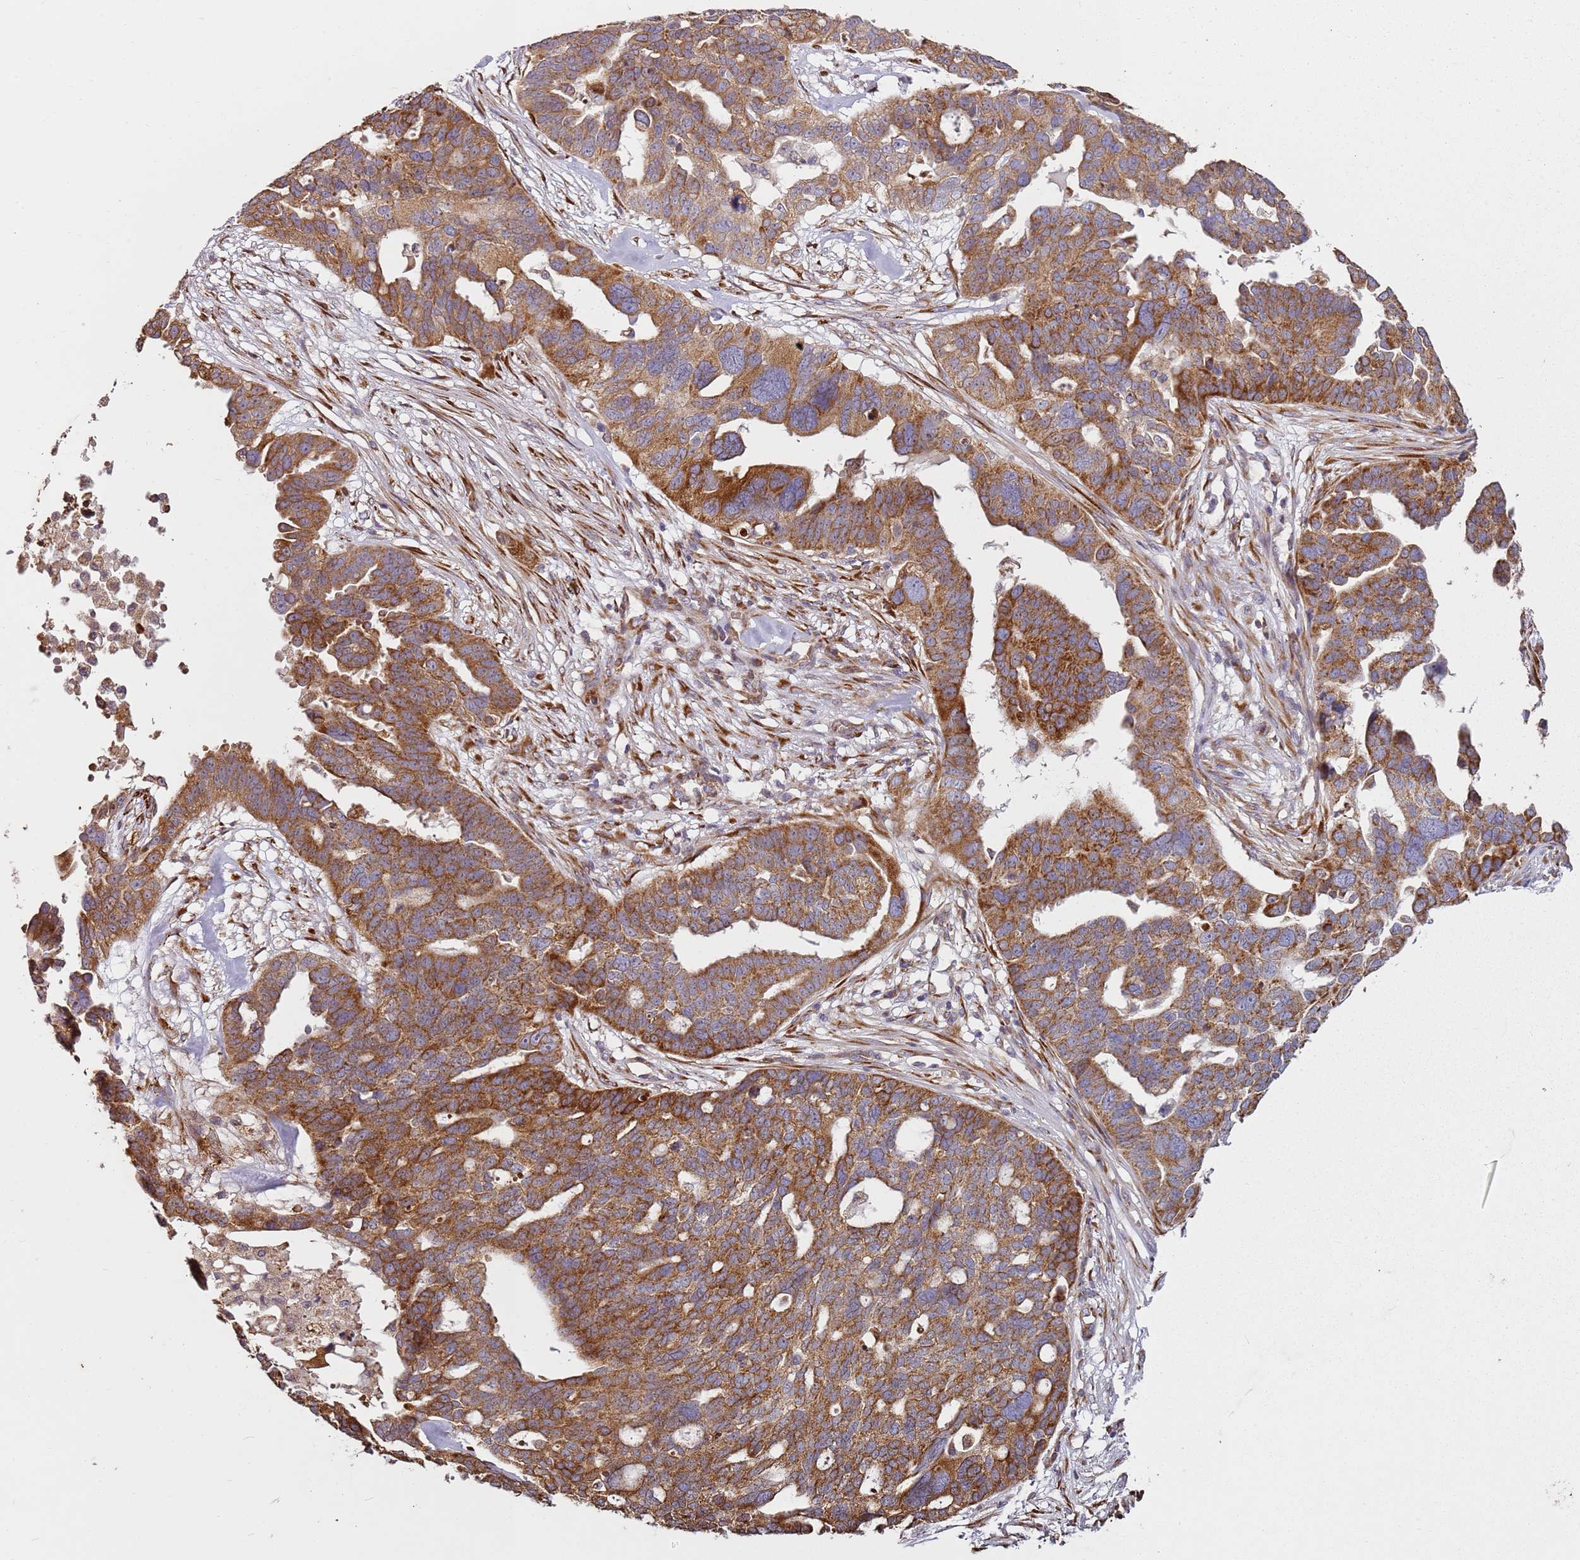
{"staining": {"intensity": "moderate", "quantity": ">75%", "location": "cytoplasmic/membranous"}, "tissue": "ovarian cancer", "cell_type": "Tumor cells", "image_type": "cancer", "snomed": [{"axis": "morphology", "description": "Cystadenocarcinoma, serous, NOS"}, {"axis": "topography", "description": "Ovary"}], "caption": "A photomicrograph of serous cystadenocarcinoma (ovarian) stained for a protein demonstrates moderate cytoplasmic/membranous brown staining in tumor cells.", "gene": "ARFRP1", "patient": {"sex": "female", "age": 59}}